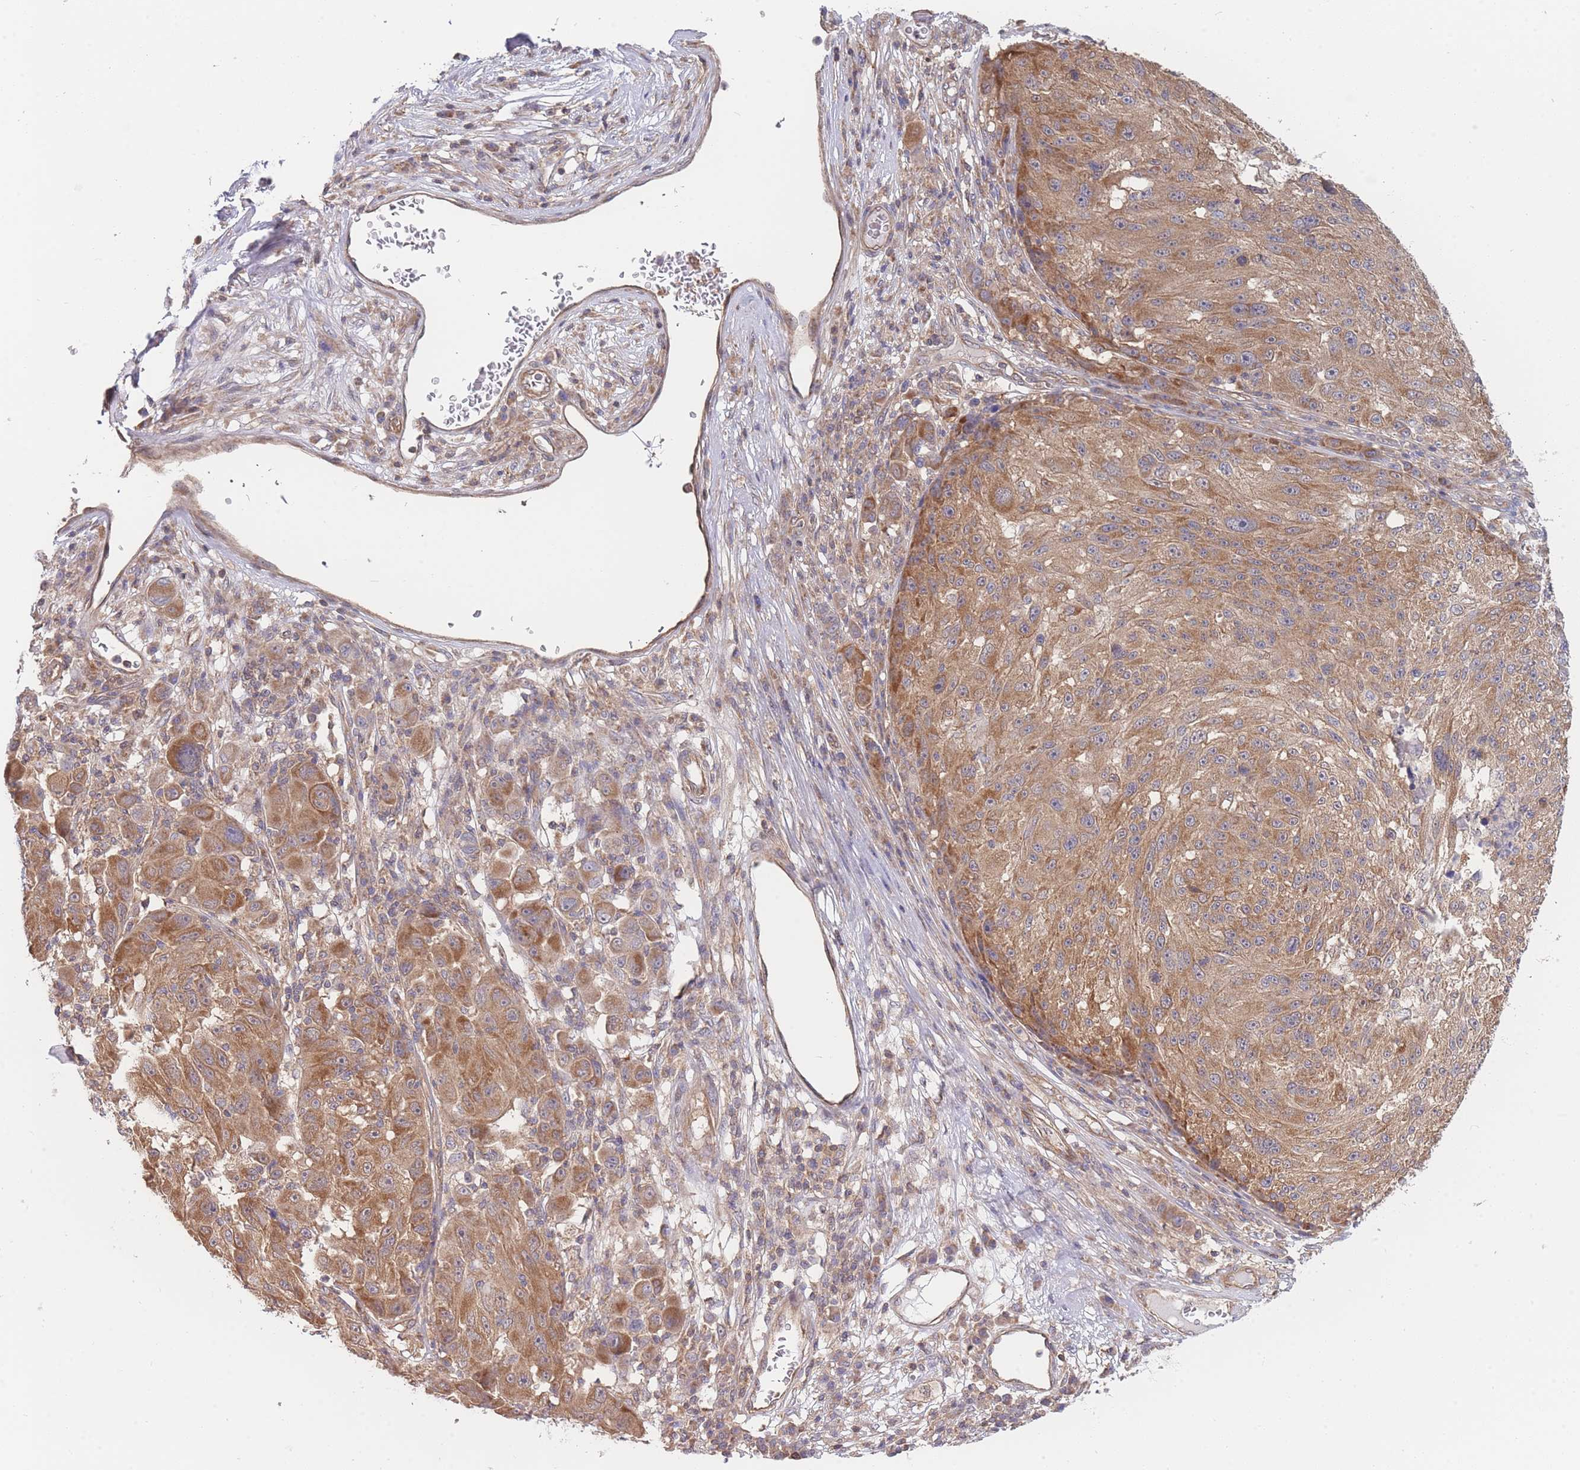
{"staining": {"intensity": "moderate", "quantity": "25%-75%", "location": "cytoplasmic/membranous"}, "tissue": "melanoma", "cell_type": "Tumor cells", "image_type": "cancer", "snomed": [{"axis": "morphology", "description": "Malignant melanoma, NOS"}, {"axis": "topography", "description": "Skin"}], "caption": "Immunohistochemical staining of human melanoma displays moderate cytoplasmic/membranous protein positivity in about 25%-75% of tumor cells.", "gene": "MRPS18B", "patient": {"sex": "male", "age": 53}}